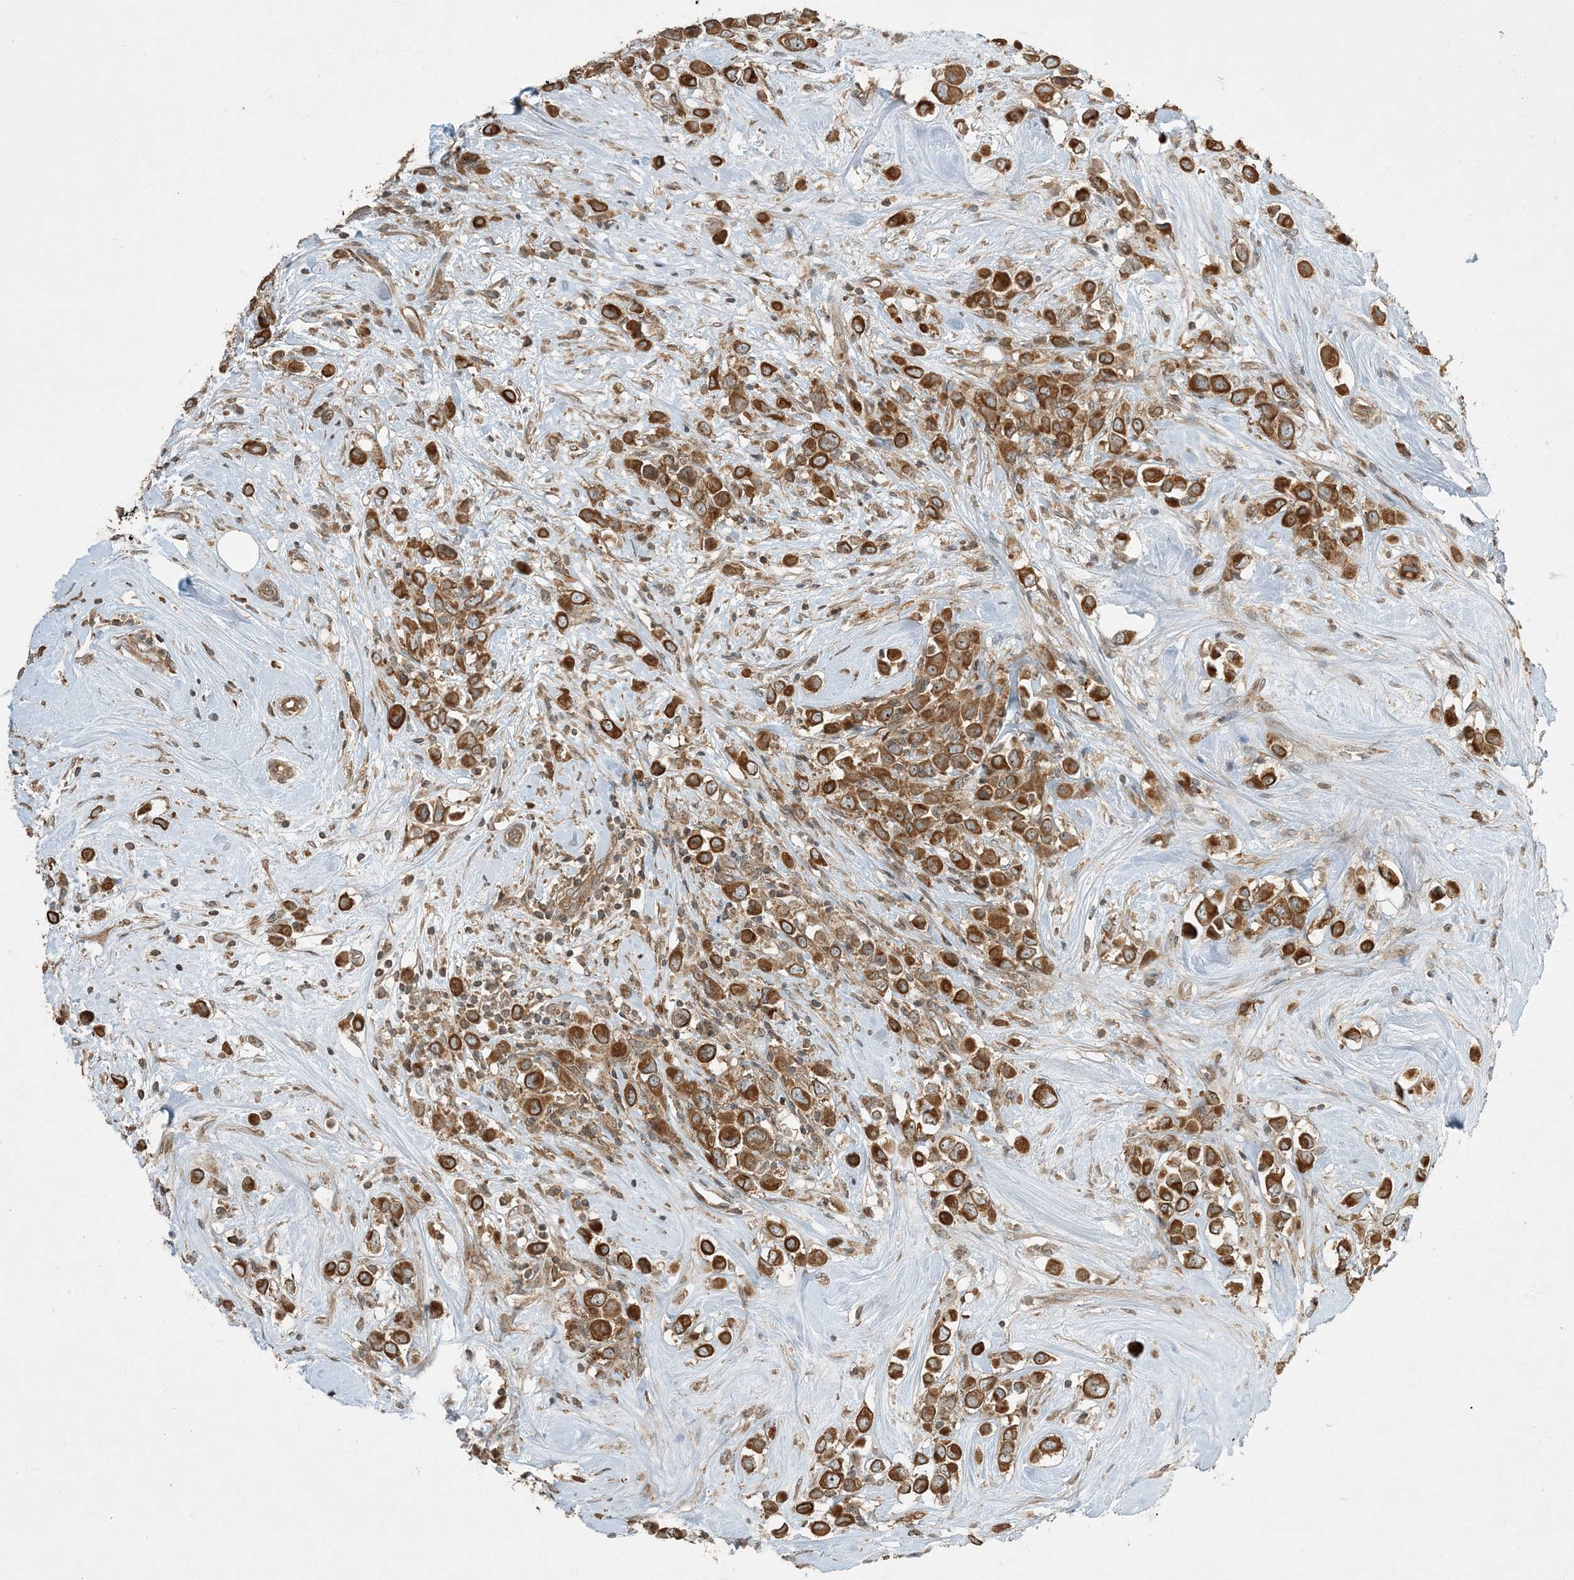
{"staining": {"intensity": "moderate", "quantity": ">75%", "location": "cytoplasmic/membranous"}, "tissue": "breast cancer", "cell_type": "Tumor cells", "image_type": "cancer", "snomed": [{"axis": "morphology", "description": "Duct carcinoma"}, {"axis": "topography", "description": "Breast"}], "caption": "Protein expression analysis of human breast cancer reveals moderate cytoplasmic/membranous positivity in approximately >75% of tumor cells. The protein is stained brown, and the nuclei are stained in blue (DAB IHC with brightfield microscopy, high magnification).", "gene": "COMMD8", "patient": {"sex": "female", "age": 61}}